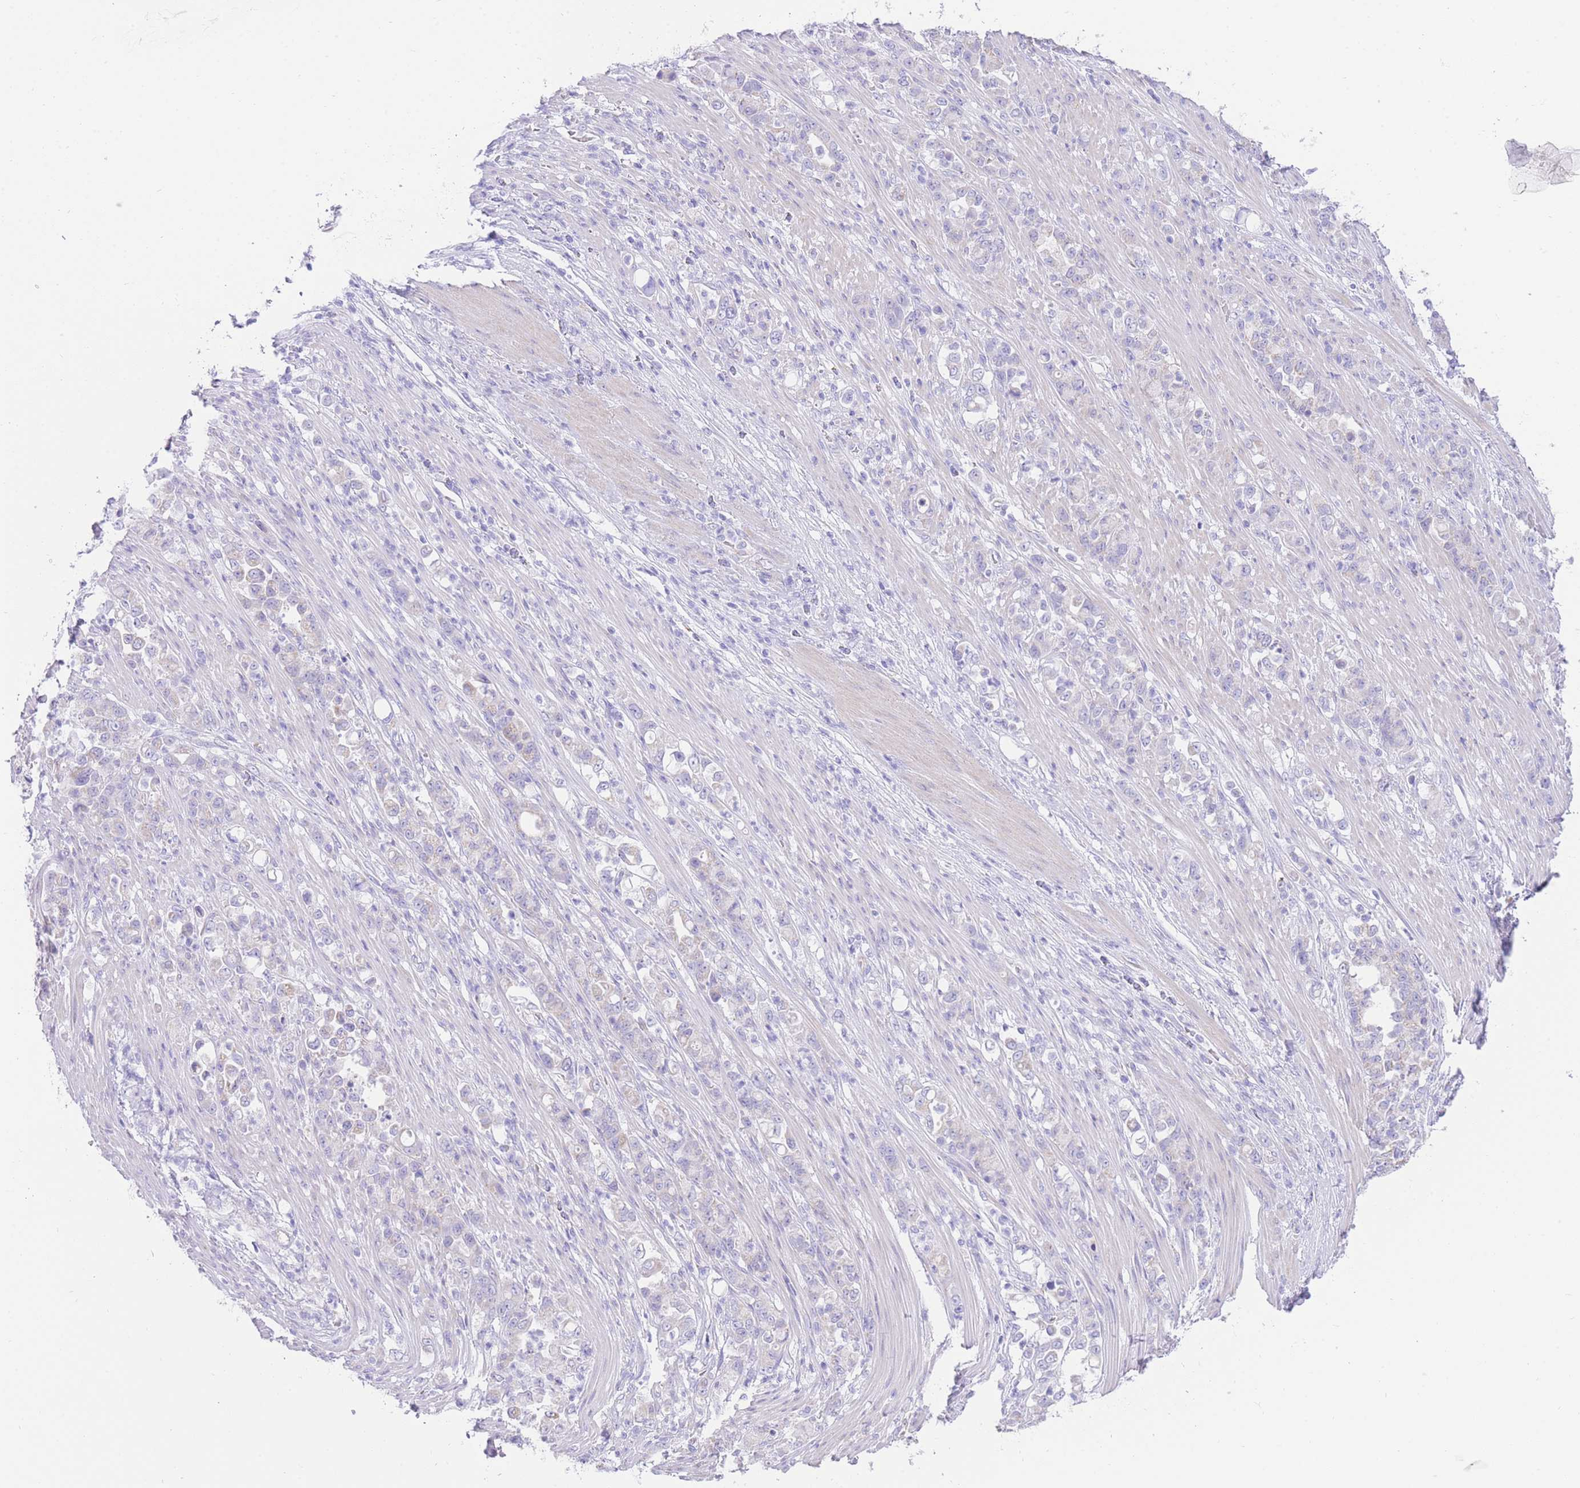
{"staining": {"intensity": "negative", "quantity": "none", "location": "none"}, "tissue": "stomach cancer", "cell_type": "Tumor cells", "image_type": "cancer", "snomed": [{"axis": "morphology", "description": "Normal tissue, NOS"}, {"axis": "morphology", "description": "Adenocarcinoma, NOS"}, {"axis": "topography", "description": "Stomach"}], "caption": "This is an immunohistochemistry image of human stomach cancer. There is no staining in tumor cells.", "gene": "ACSM4", "patient": {"sex": "female", "age": 79}}